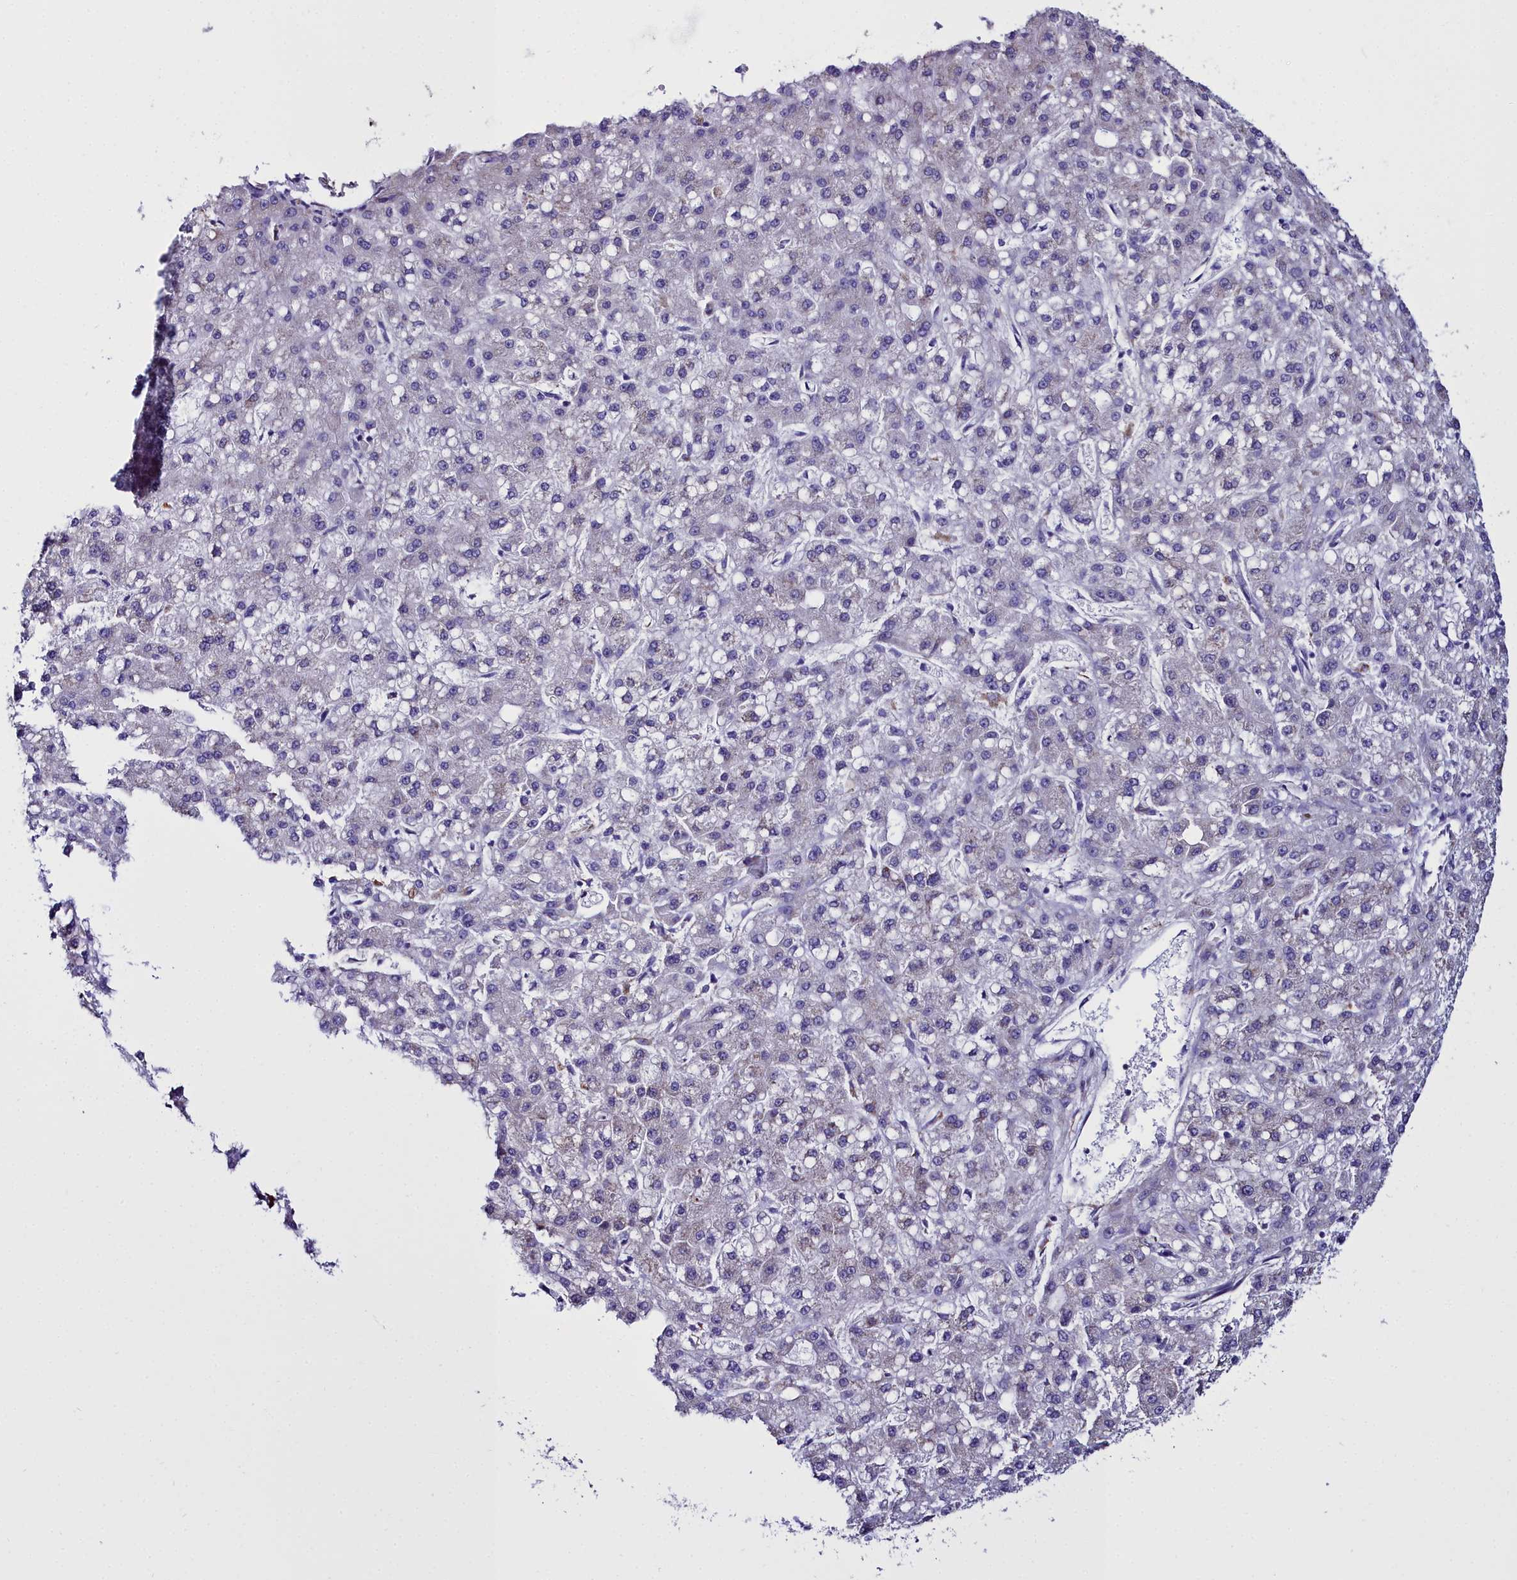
{"staining": {"intensity": "negative", "quantity": "none", "location": "none"}, "tissue": "liver cancer", "cell_type": "Tumor cells", "image_type": "cancer", "snomed": [{"axis": "morphology", "description": "Carcinoma, Hepatocellular, NOS"}, {"axis": "topography", "description": "Liver"}], "caption": "Protein analysis of liver cancer demonstrates no significant staining in tumor cells.", "gene": "TXNDC5", "patient": {"sex": "male", "age": 67}}